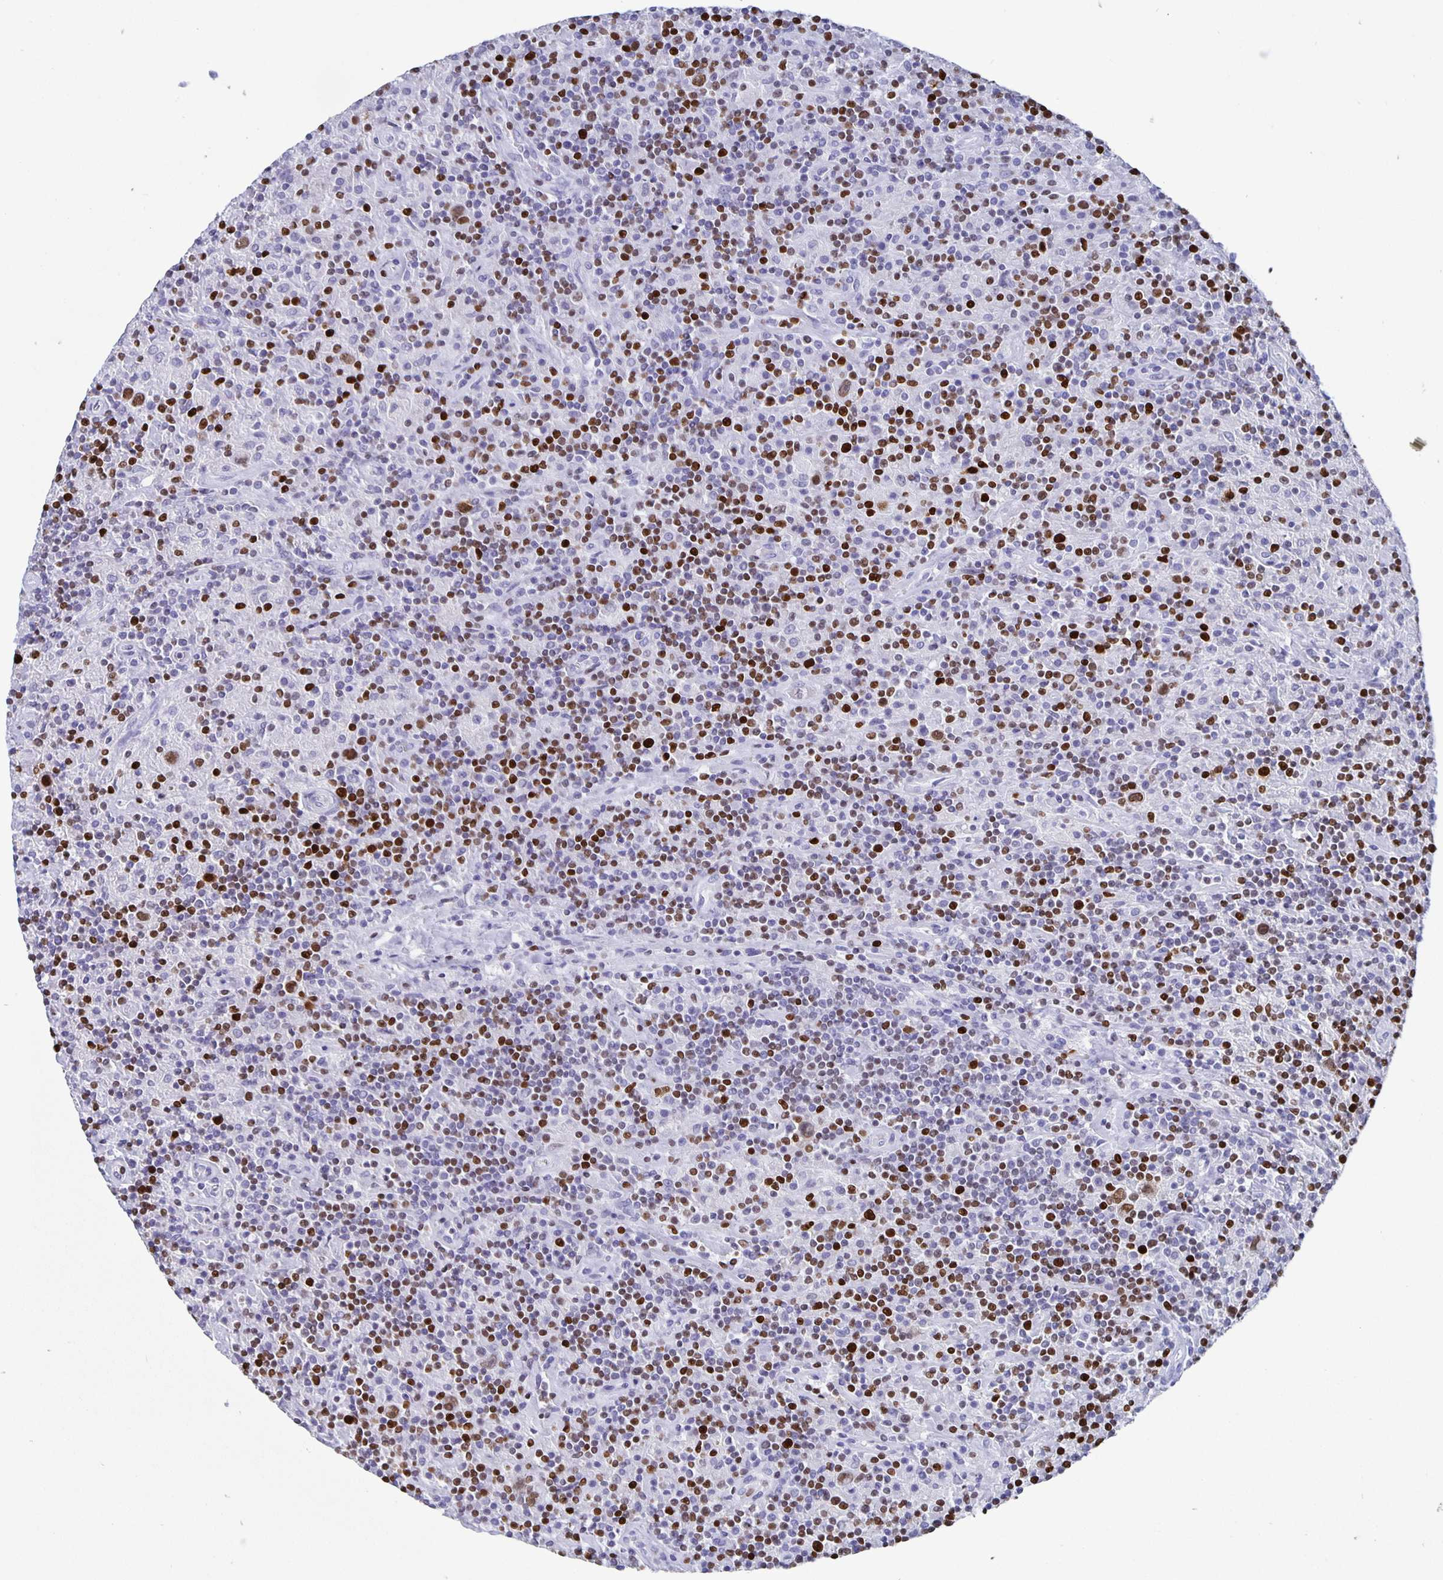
{"staining": {"intensity": "moderate", "quantity": "25%-75%", "location": "nuclear"}, "tissue": "lymphoma", "cell_type": "Tumor cells", "image_type": "cancer", "snomed": [{"axis": "morphology", "description": "Hodgkin's disease, NOS"}, {"axis": "topography", "description": "Lymph node"}], "caption": "An immunohistochemistry (IHC) image of tumor tissue is shown. Protein staining in brown shows moderate nuclear positivity in lymphoma within tumor cells.", "gene": "SATB2", "patient": {"sex": "male", "age": 70}}